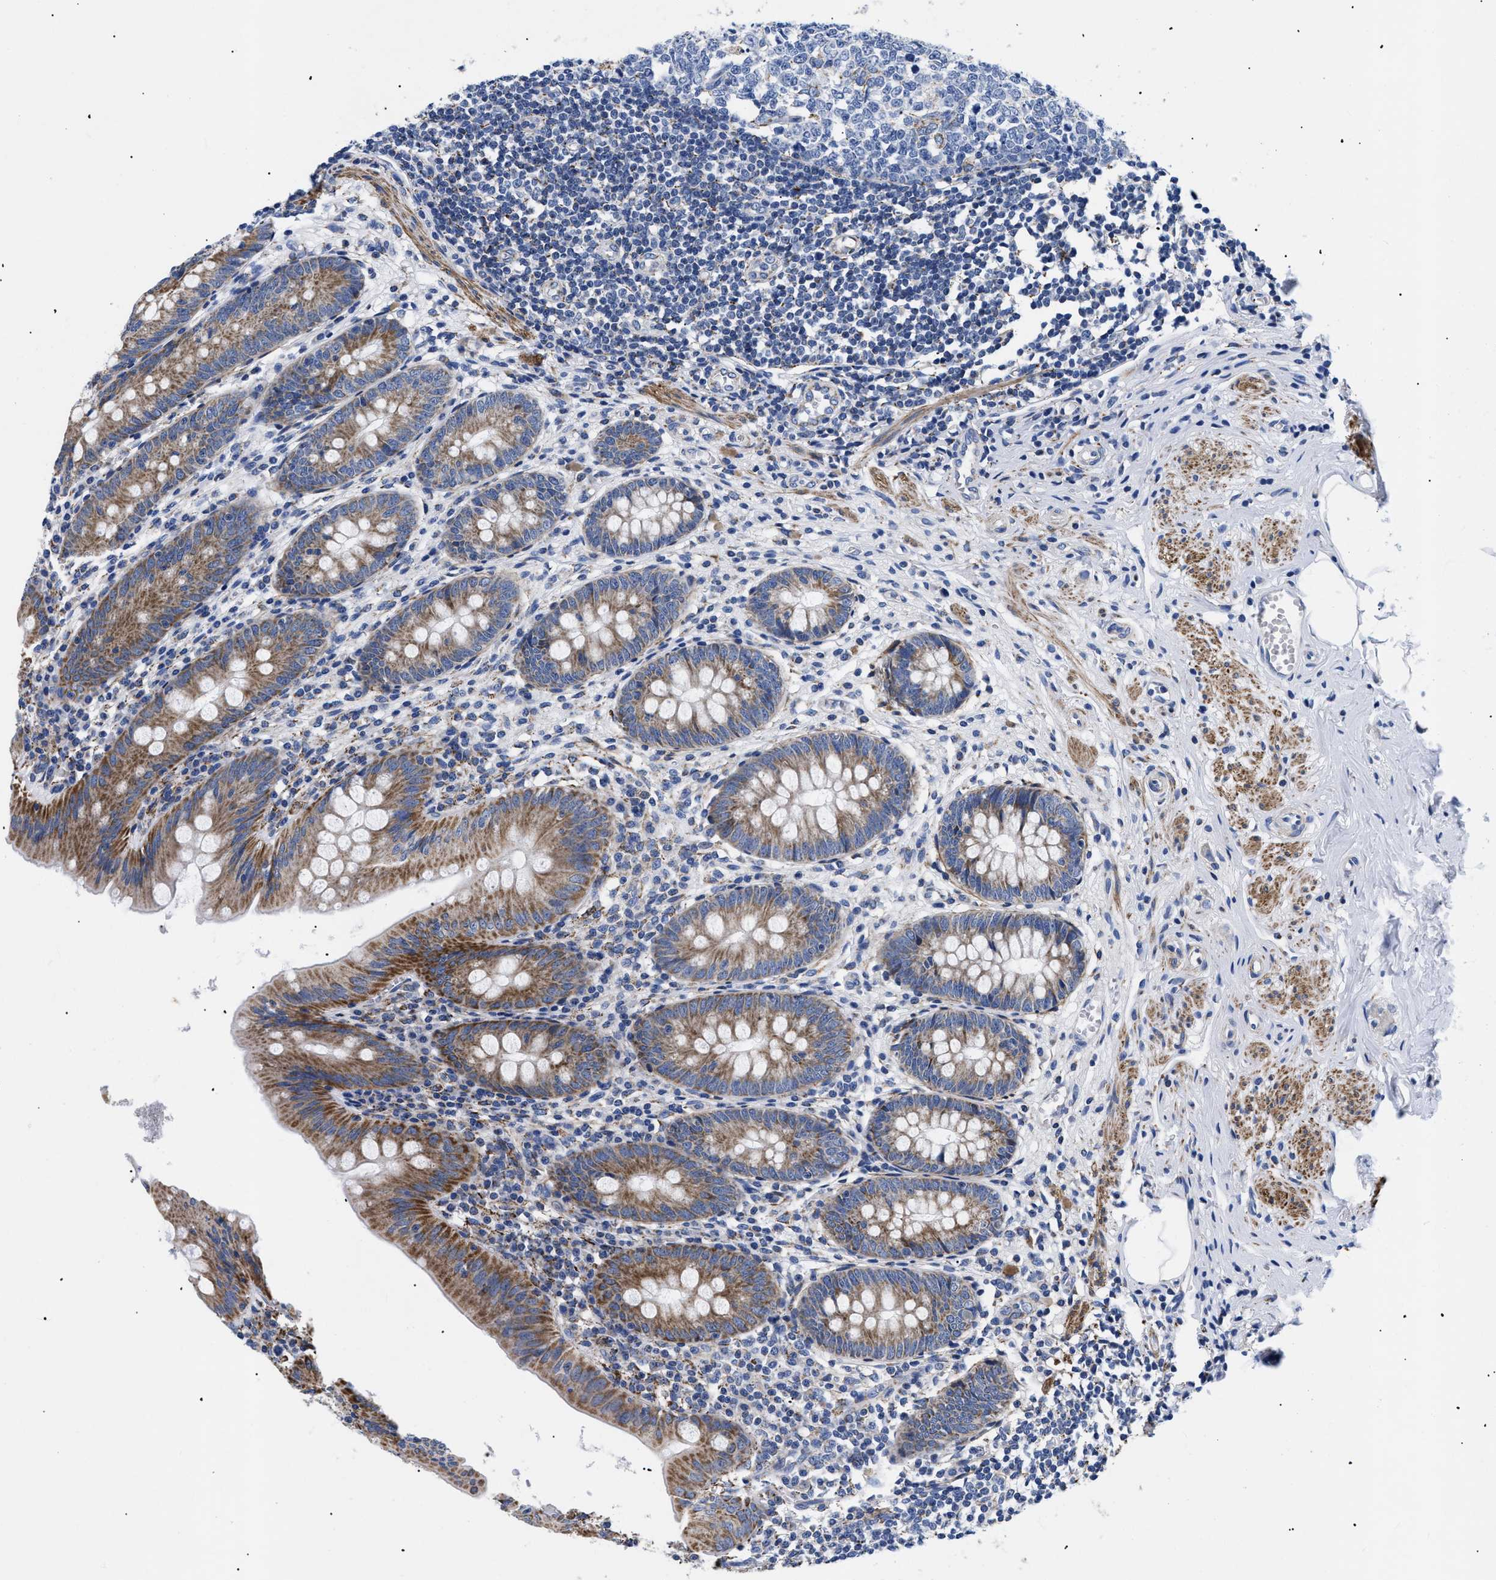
{"staining": {"intensity": "moderate", "quantity": ">75%", "location": "cytoplasmic/membranous"}, "tissue": "appendix", "cell_type": "Glandular cells", "image_type": "normal", "snomed": [{"axis": "morphology", "description": "Normal tissue, NOS"}, {"axis": "topography", "description": "Appendix"}], "caption": "Immunohistochemical staining of unremarkable appendix reveals >75% levels of moderate cytoplasmic/membranous protein staining in approximately >75% of glandular cells.", "gene": "GPR149", "patient": {"sex": "male", "age": 56}}